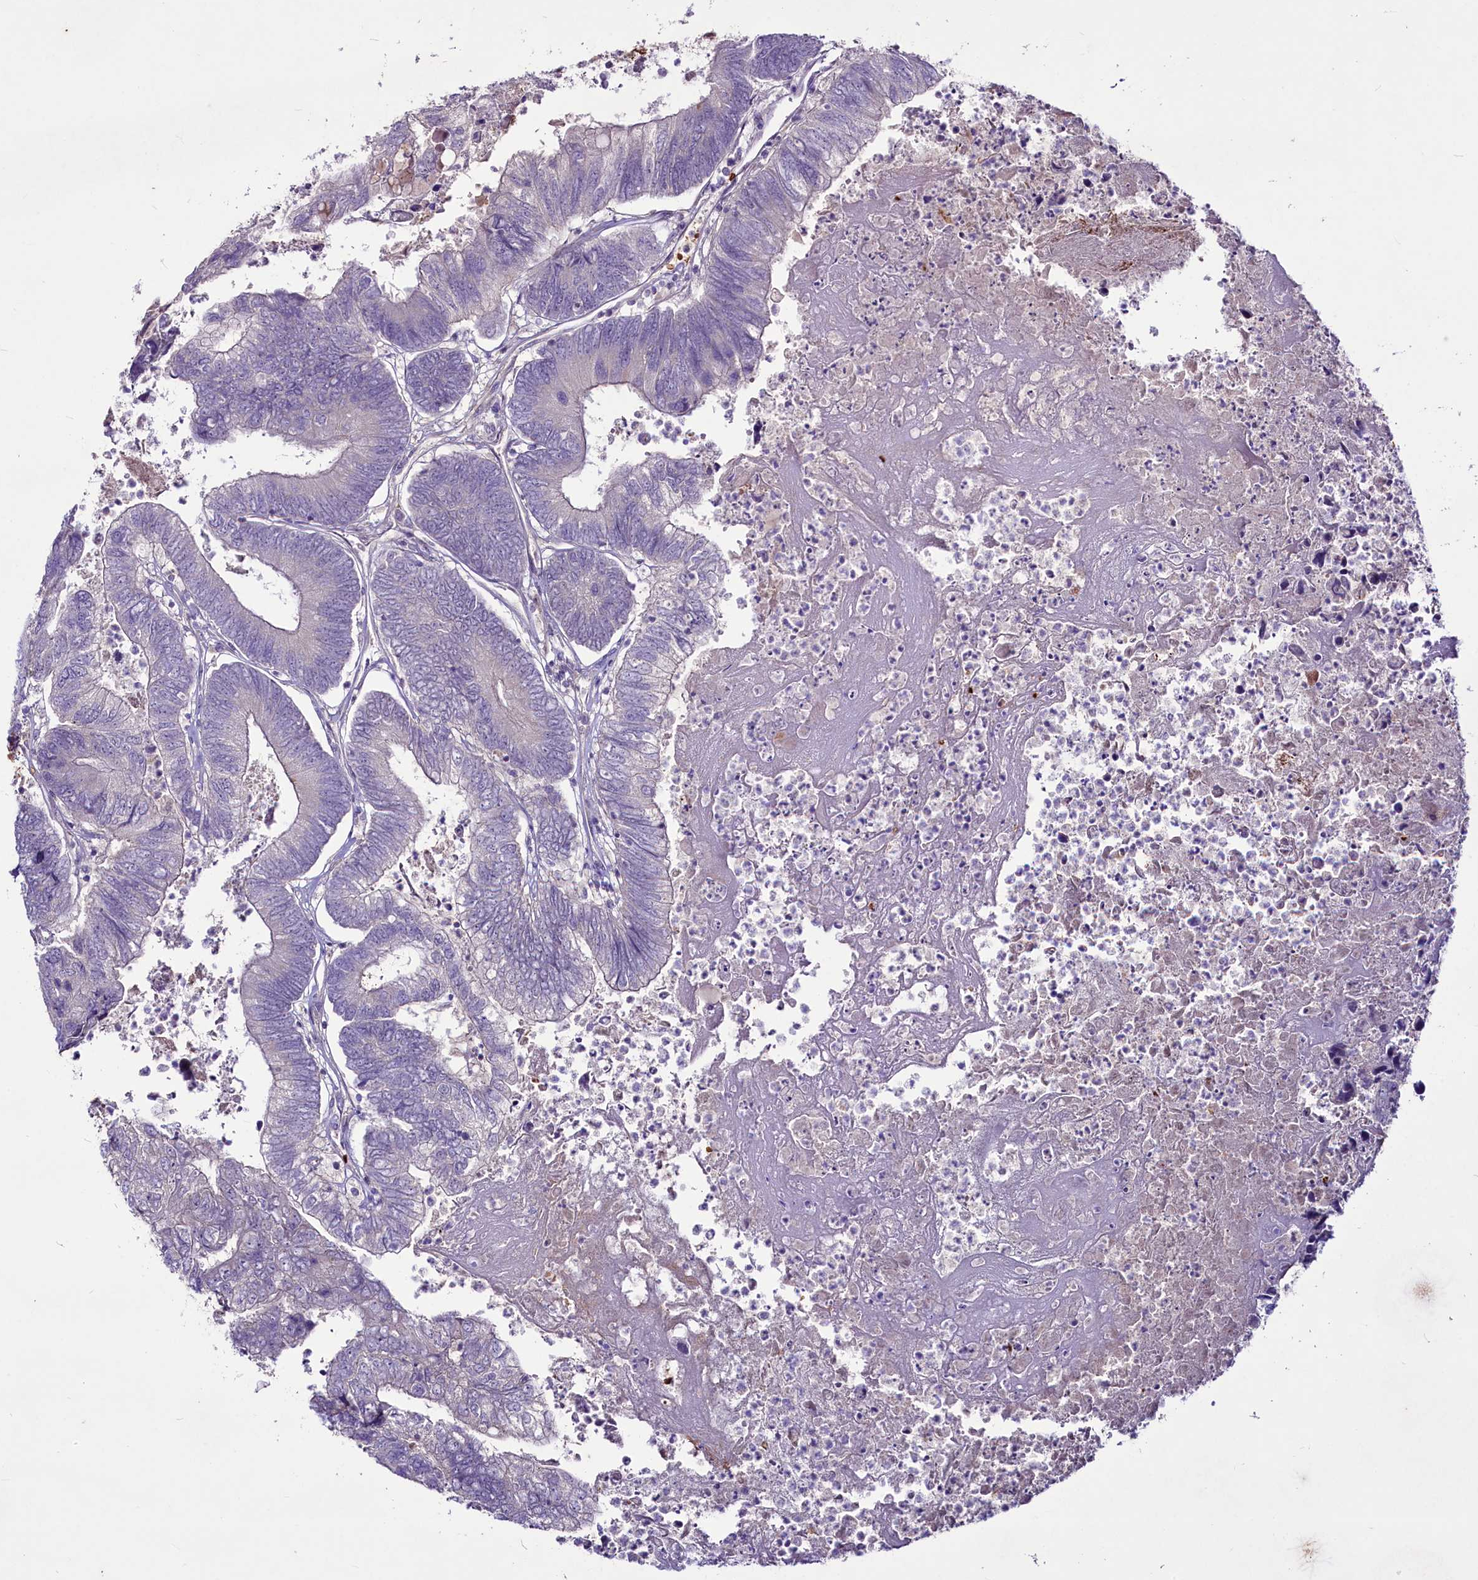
{"staining": {"intensity": "negative", "quantity": "none", "location": "none"}, "tissue": "colorectal cancer", "cell_type": "Tumor cells", "image_type": "cancer", "snomed": [{"axis": "morphology", "description": "Adenocarcinoma, NOS"}, {"axis": "topography", "description": "Colon"}], "caption": "Adenocarcinoma (colorectal) stained for a protein using immunohistochemistry displays no staining tumor cells.", "gene": "SUSD3", "patient": {"sex": "female", "age": 67}}